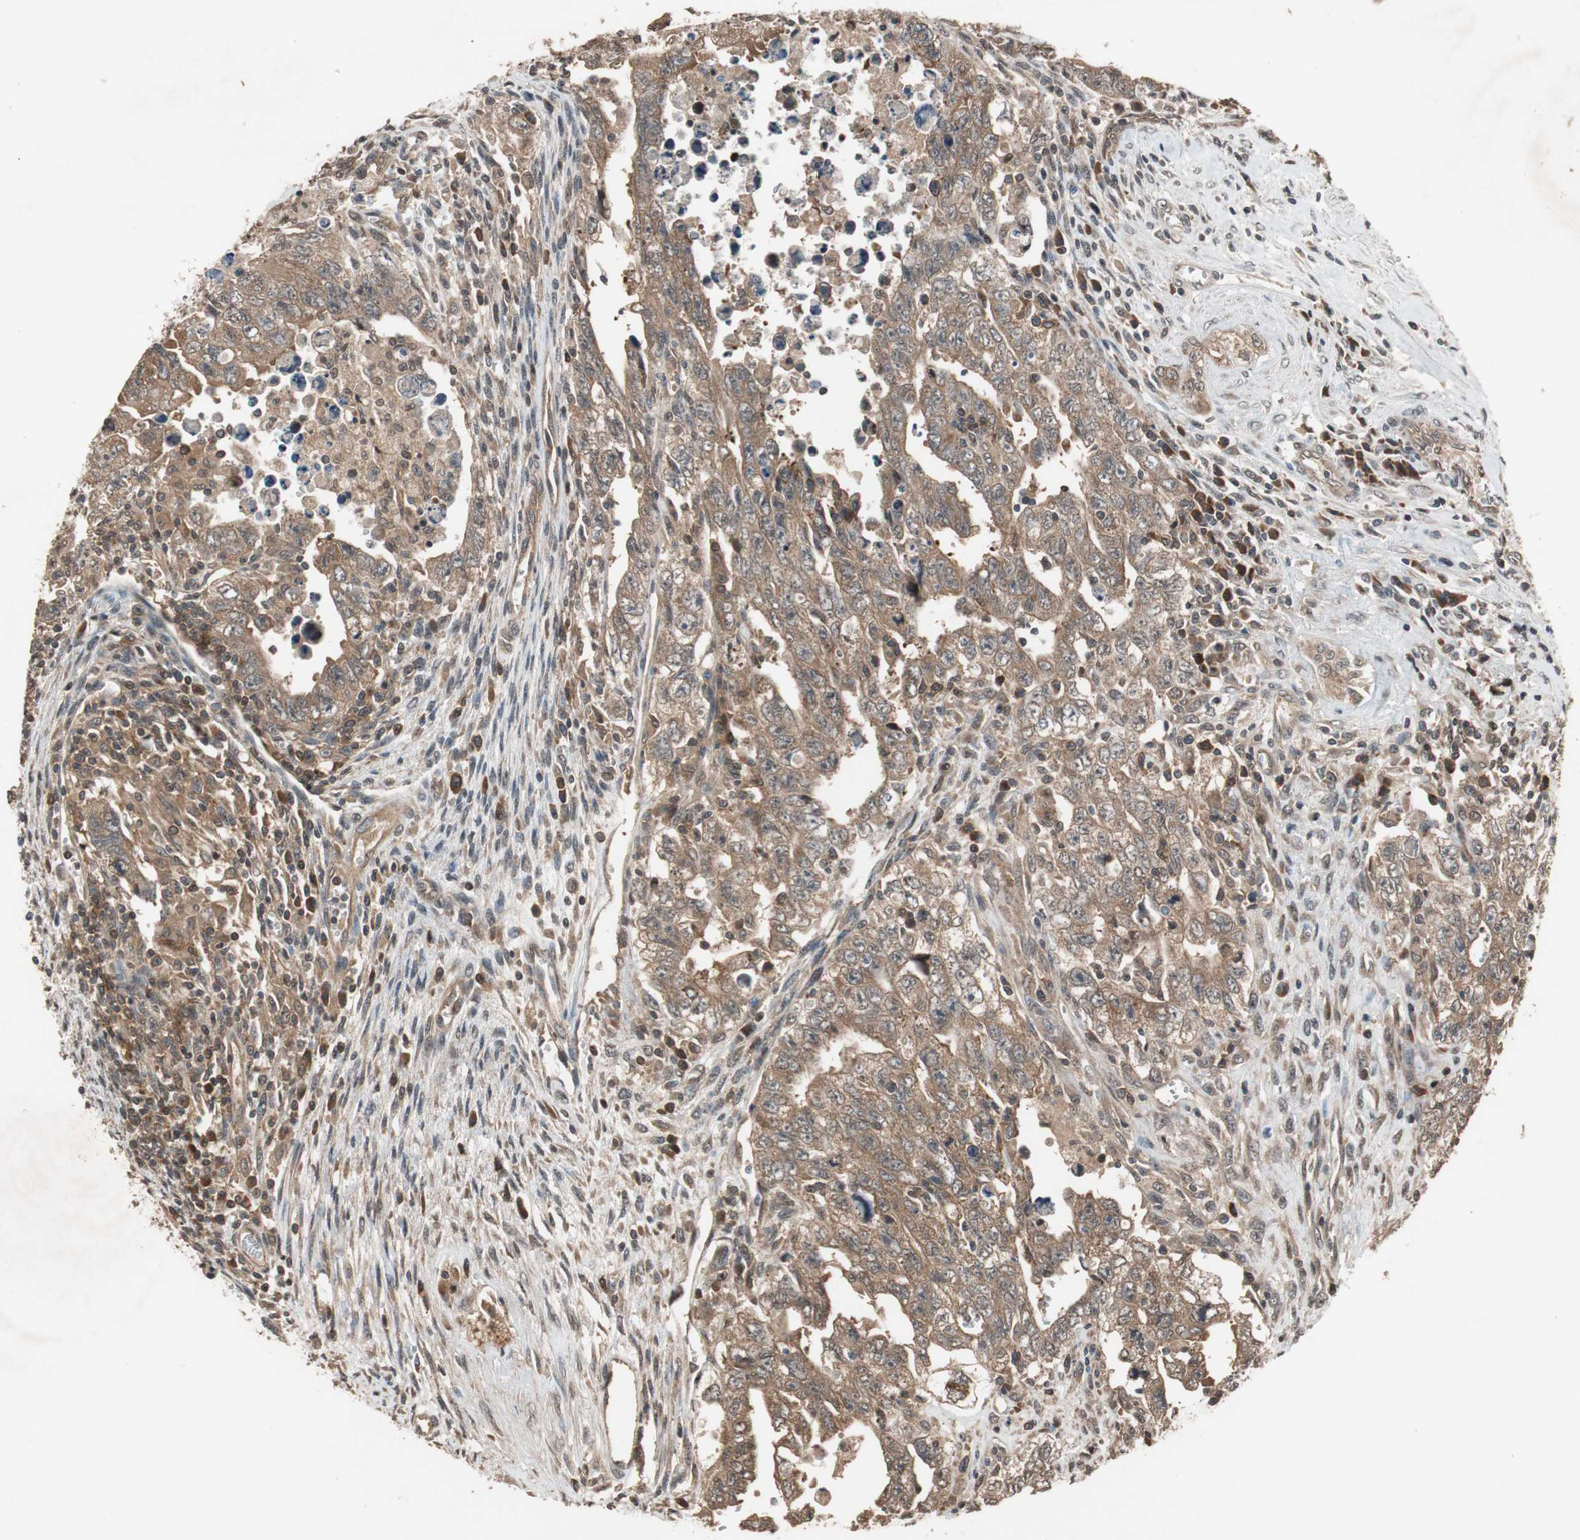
{"staining": {"intensity": "moderate", "quantity": ">75%", "location": "cytoplasmic/membranous"}, "tissue": "testis cancer", "cell_type": "Tumor cells", "image_type": "cancer", "snomed": [{"axis": "morphology", "description": "Carcinoma, Embryonal, NOS"}, {"axis": "topography", "description": "Testis"}], "caption": "This is an image of immunohistochemistry staining of testis cancer (embryonal carcinoma), which shows moderate positivity in the cytoplasmic/membranous of tumor cells.", "gene": "TMEM230", "patient": {"sex": "male", "age": 28}}